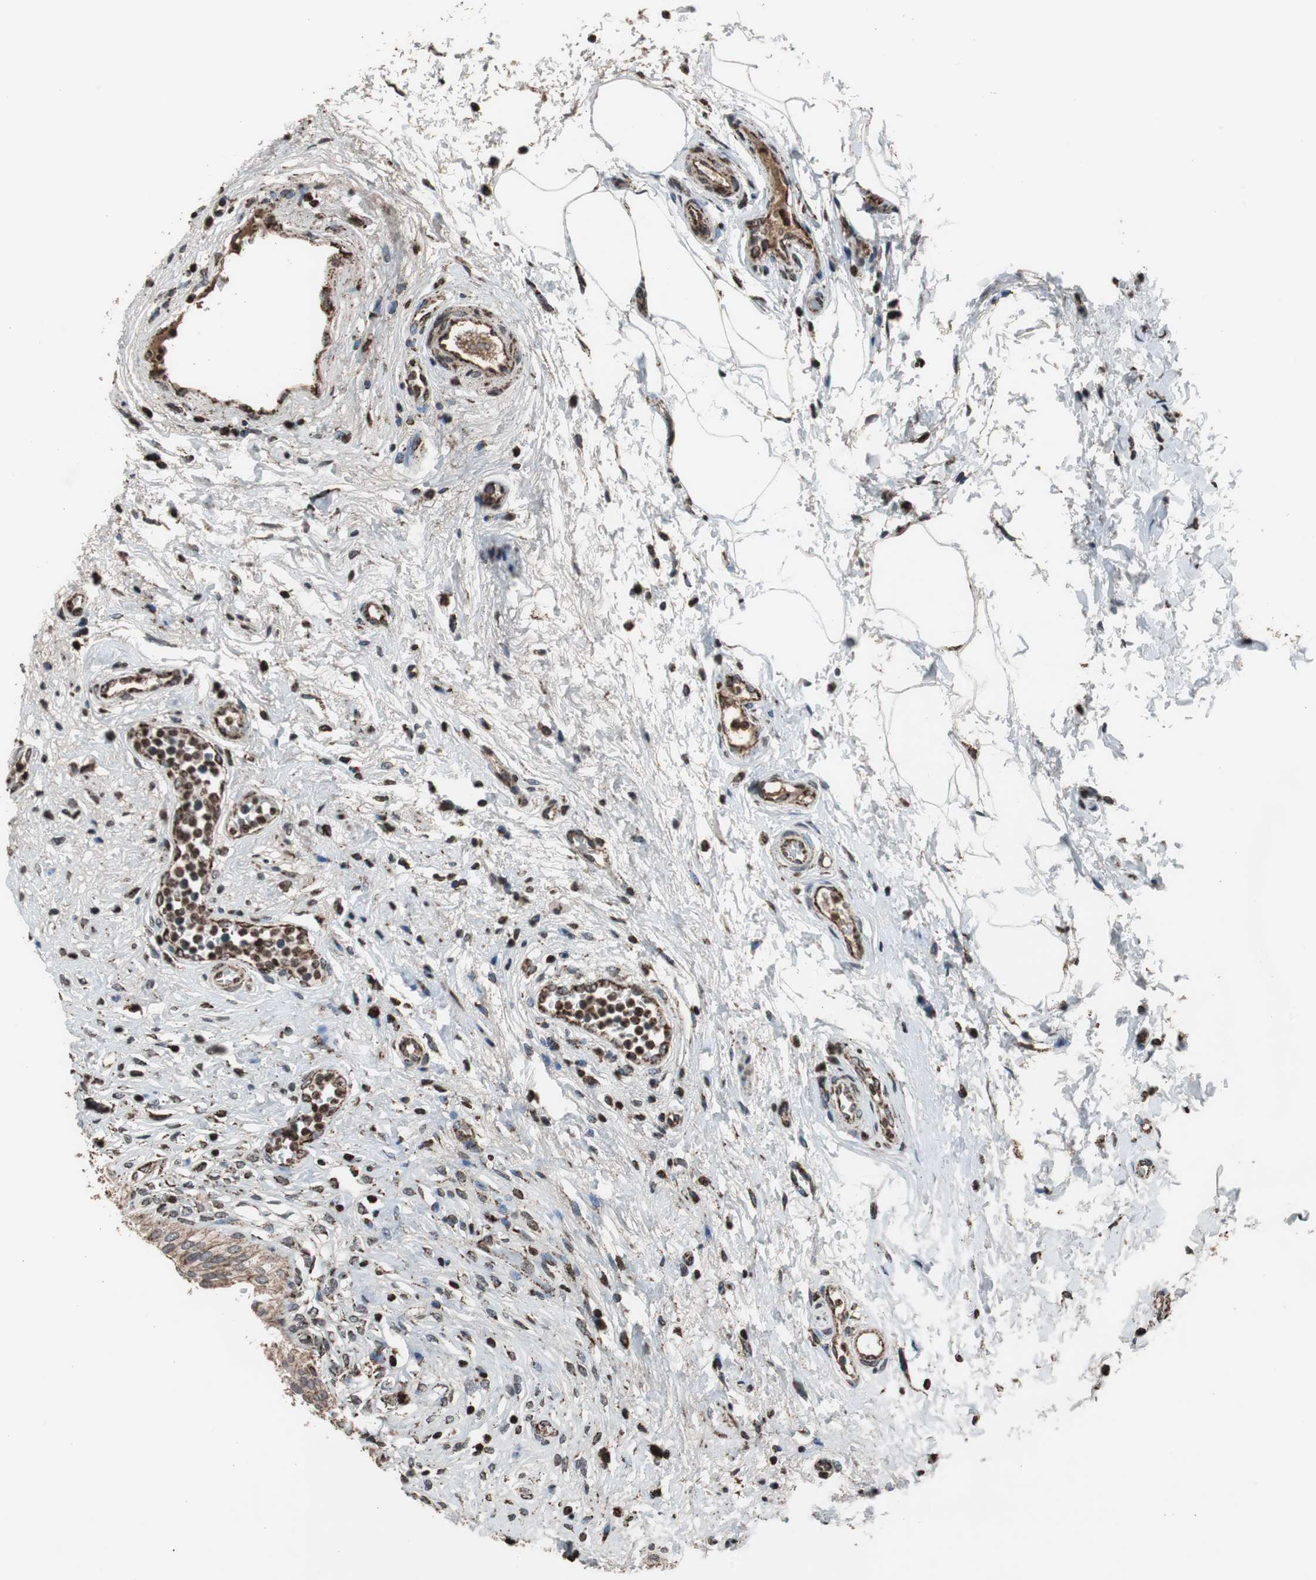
{"staining": {"intensity": "strong", "quantity": ">75%", "location": "cytoplasmic/membranous"}, "tissue": "urinary bladder", "cell_type": "Urothelial cells", "image_type": "normal", "snomed": [{"axis": "morphology", "description": "Normal tissue, NOS"}, {"axis": "morphology", "description": "Urothelial carcinoma, High grade"}, {"axis": "topography", "description": "Urinary bladder"}], "caption": "A brown stain labels strong cytoplasmic/membranous positivity of a protein in urothelial cells of benign urinary bladder.", "gene": "HSPA9", "patient": {"sex": "male", "age": 46}}